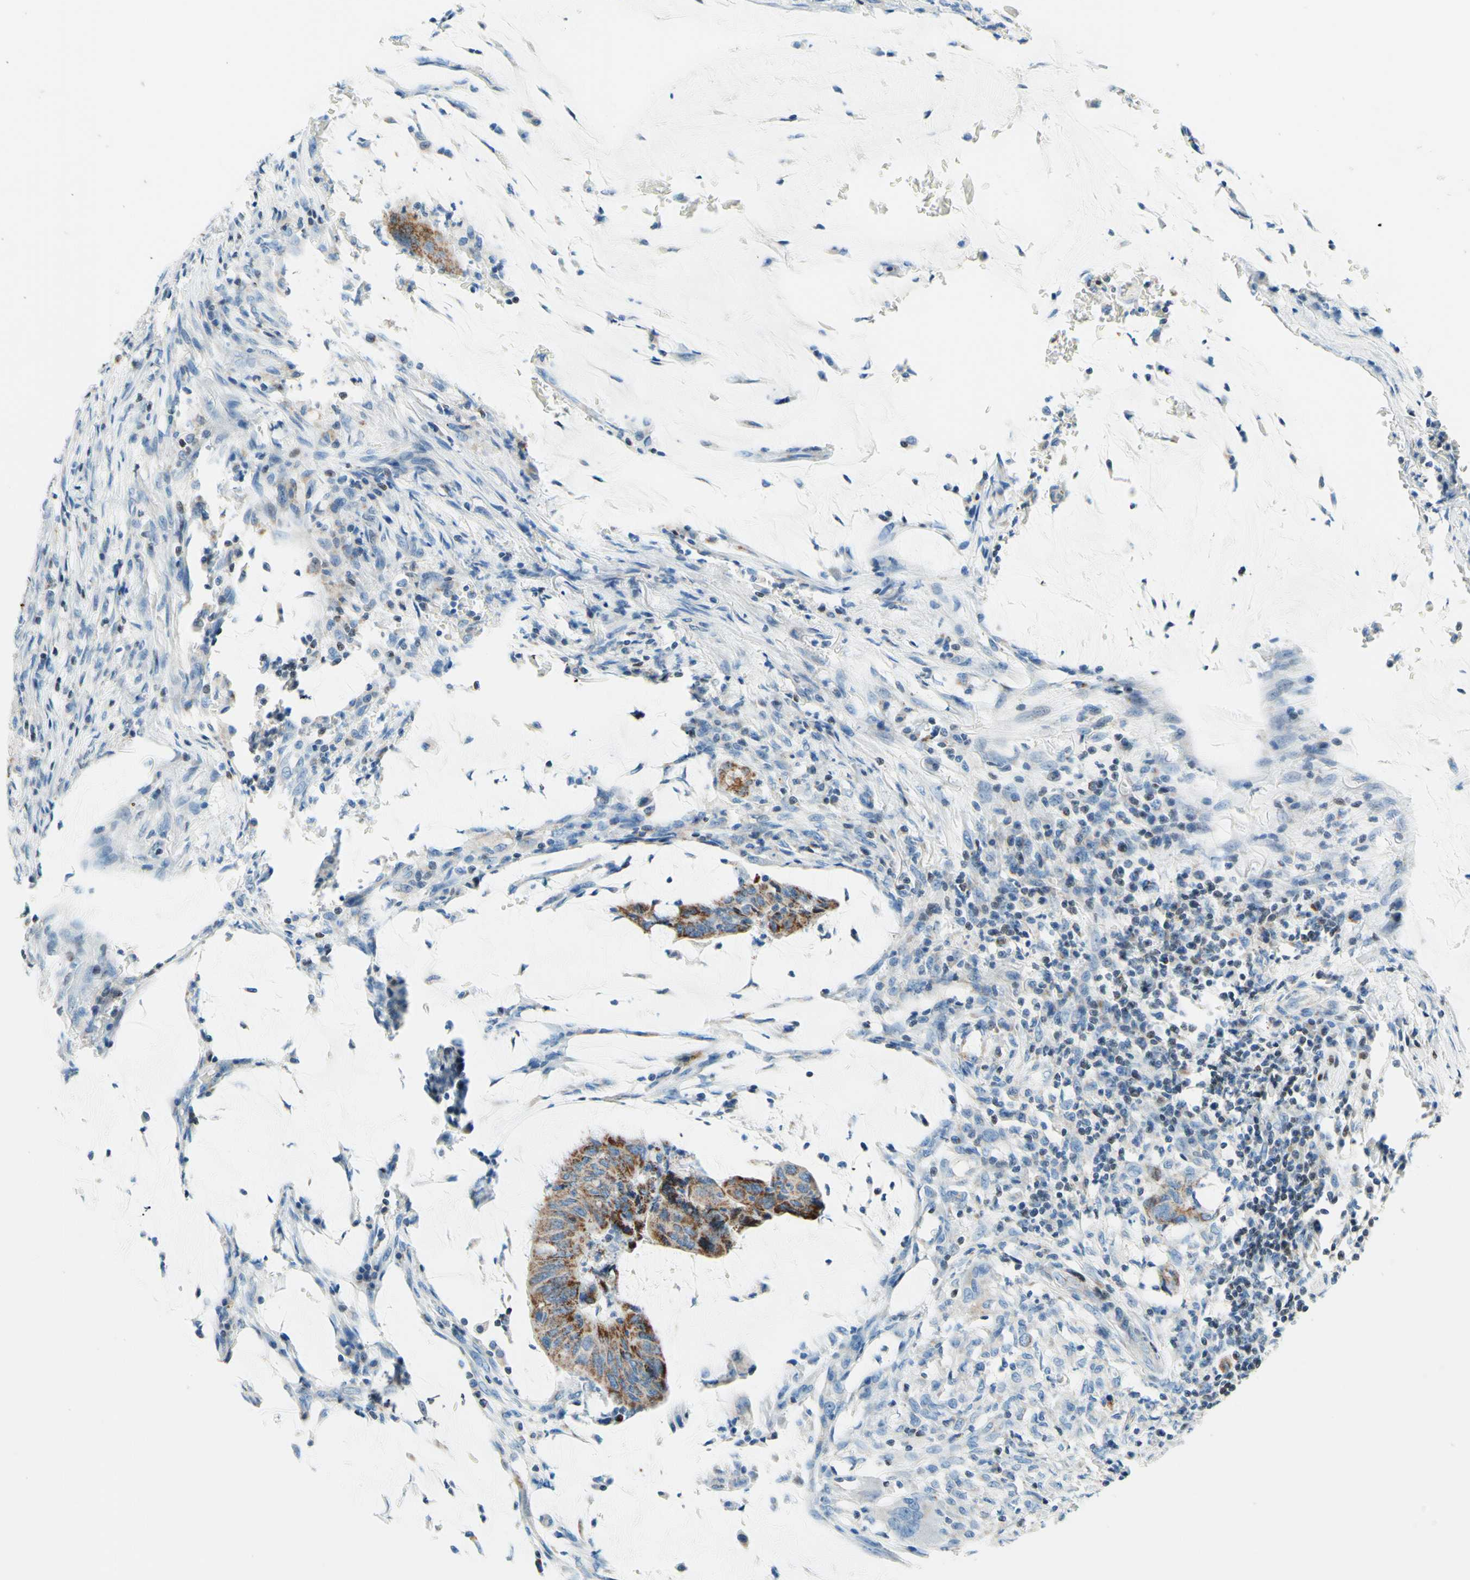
{"staining": {"intensity": "moderate", "quantity": ">75%", "location": "cytoplasmic/membranous"}, "tissue": "colorectal cancer", "cell_type": "Tumor cells", "image_type": "cancer", "snomed": [{"axis": "morphology", "description": "Normal tissue, NOS"}, {"axis": "morphology", "description": "Adenocarcinoma, NOS"}, {"axis": "topography", "description": "Rectum"}, {"axis": "topography", "description": "Peripheral nerve tissue"}], "caption": "Protein staining of colorectal adenocarcinoma tissue shows moderate cytoplasmic/membranous staining in approximately >75% of tumor cells.", "gene": "CBX7", "patient": {"sex": "male", "age": 92}}